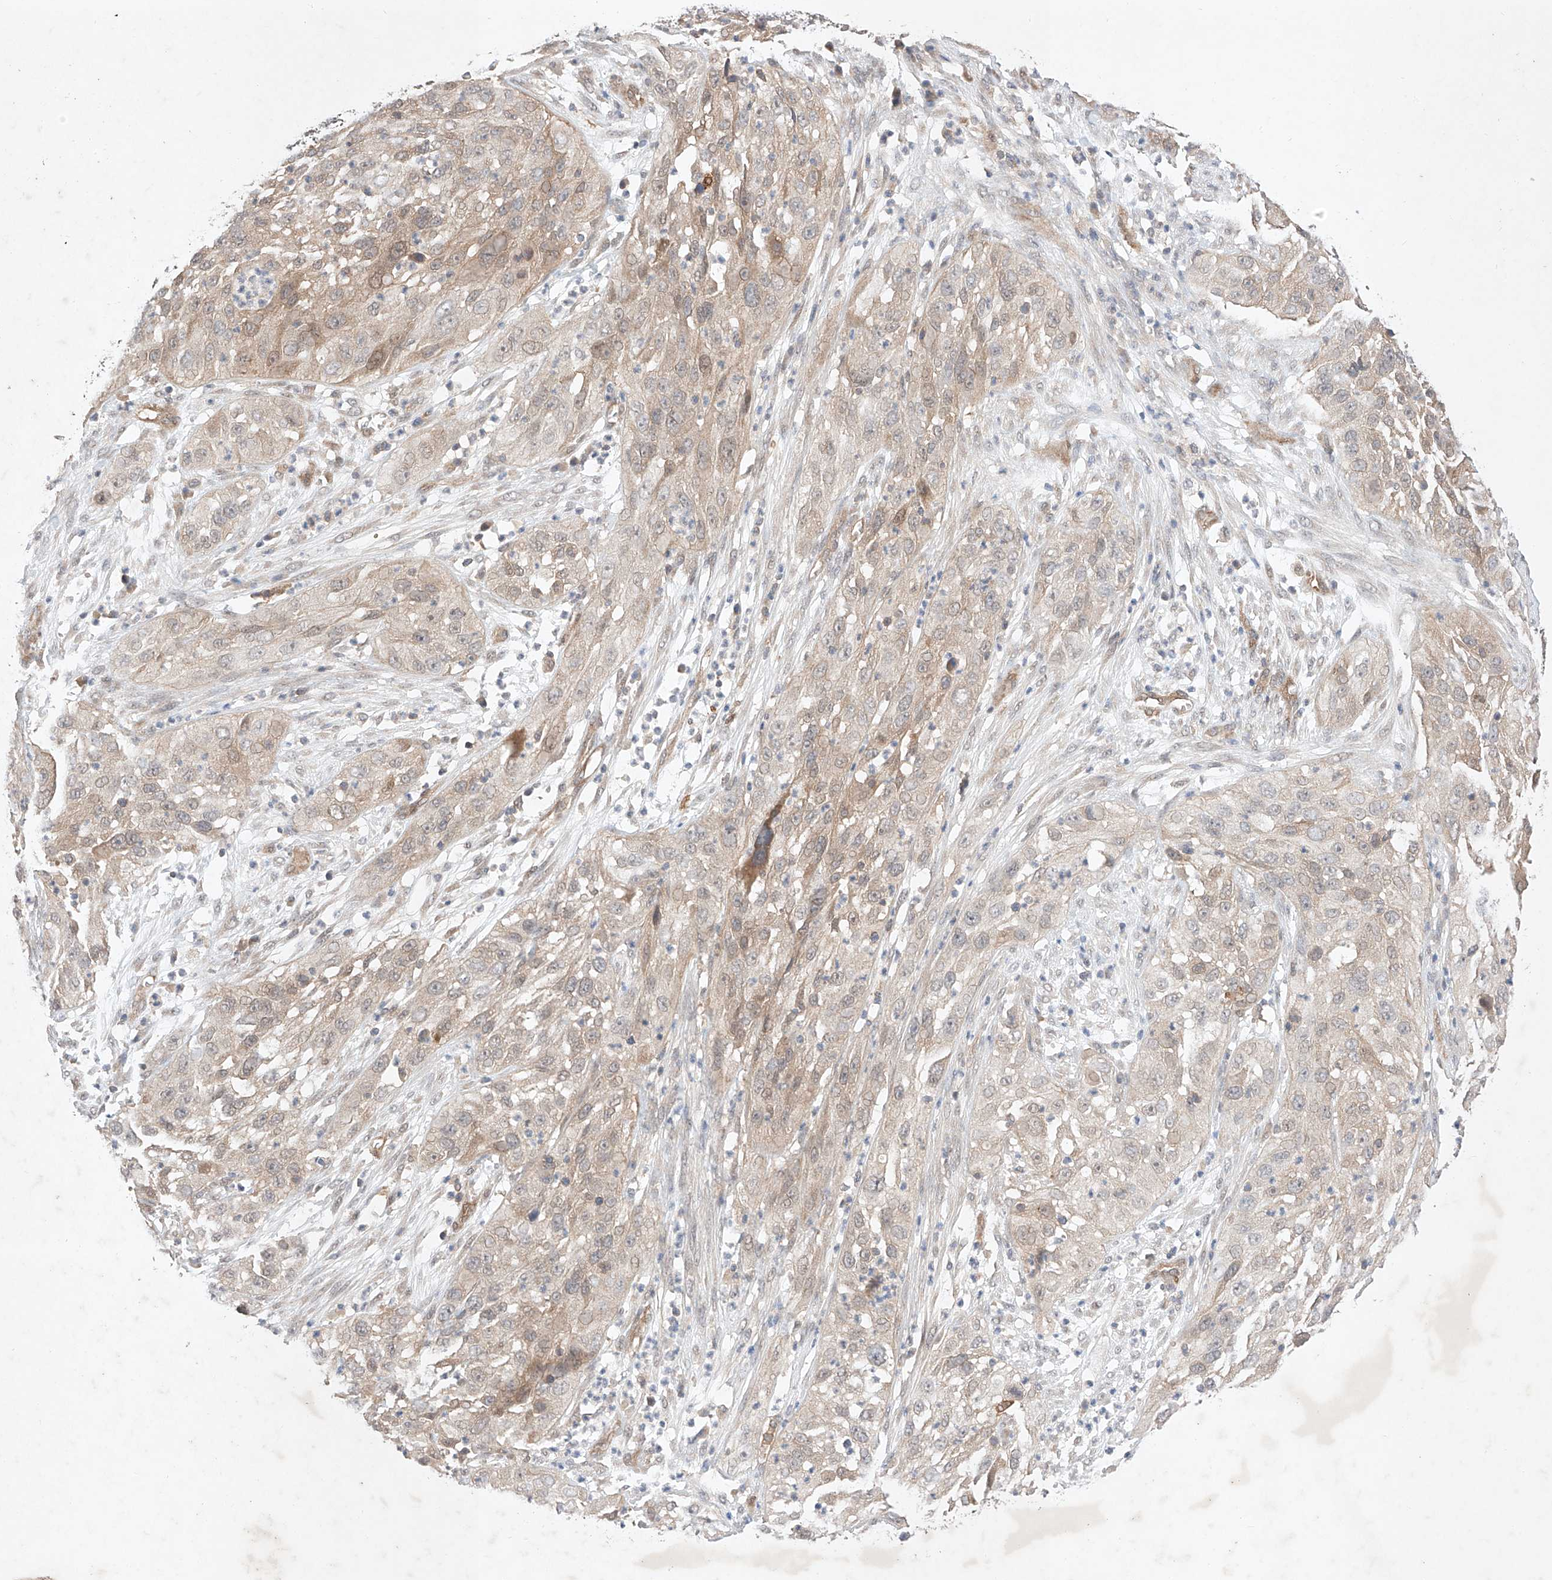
{"staining": {"intensity": "weak", "quantity": "<25%", "location": "cytoplasmic/membranous,nuclear"}, "tissue": "cervical cancer", "cell_type": "Tumor cells", "image_type": "cancer", "snomed": [{"axis": "morphology", "description": "Squamous cell carcinoma, NOS"}, {"axis": "topography", "description": "Cervix"}], "caption": "Protein analysis of cervical squamous cell carcinoma reveals no significant expression in tumor cells.", "gene": "ZNF124", "patient": {"sex": "female", "age": 32}}